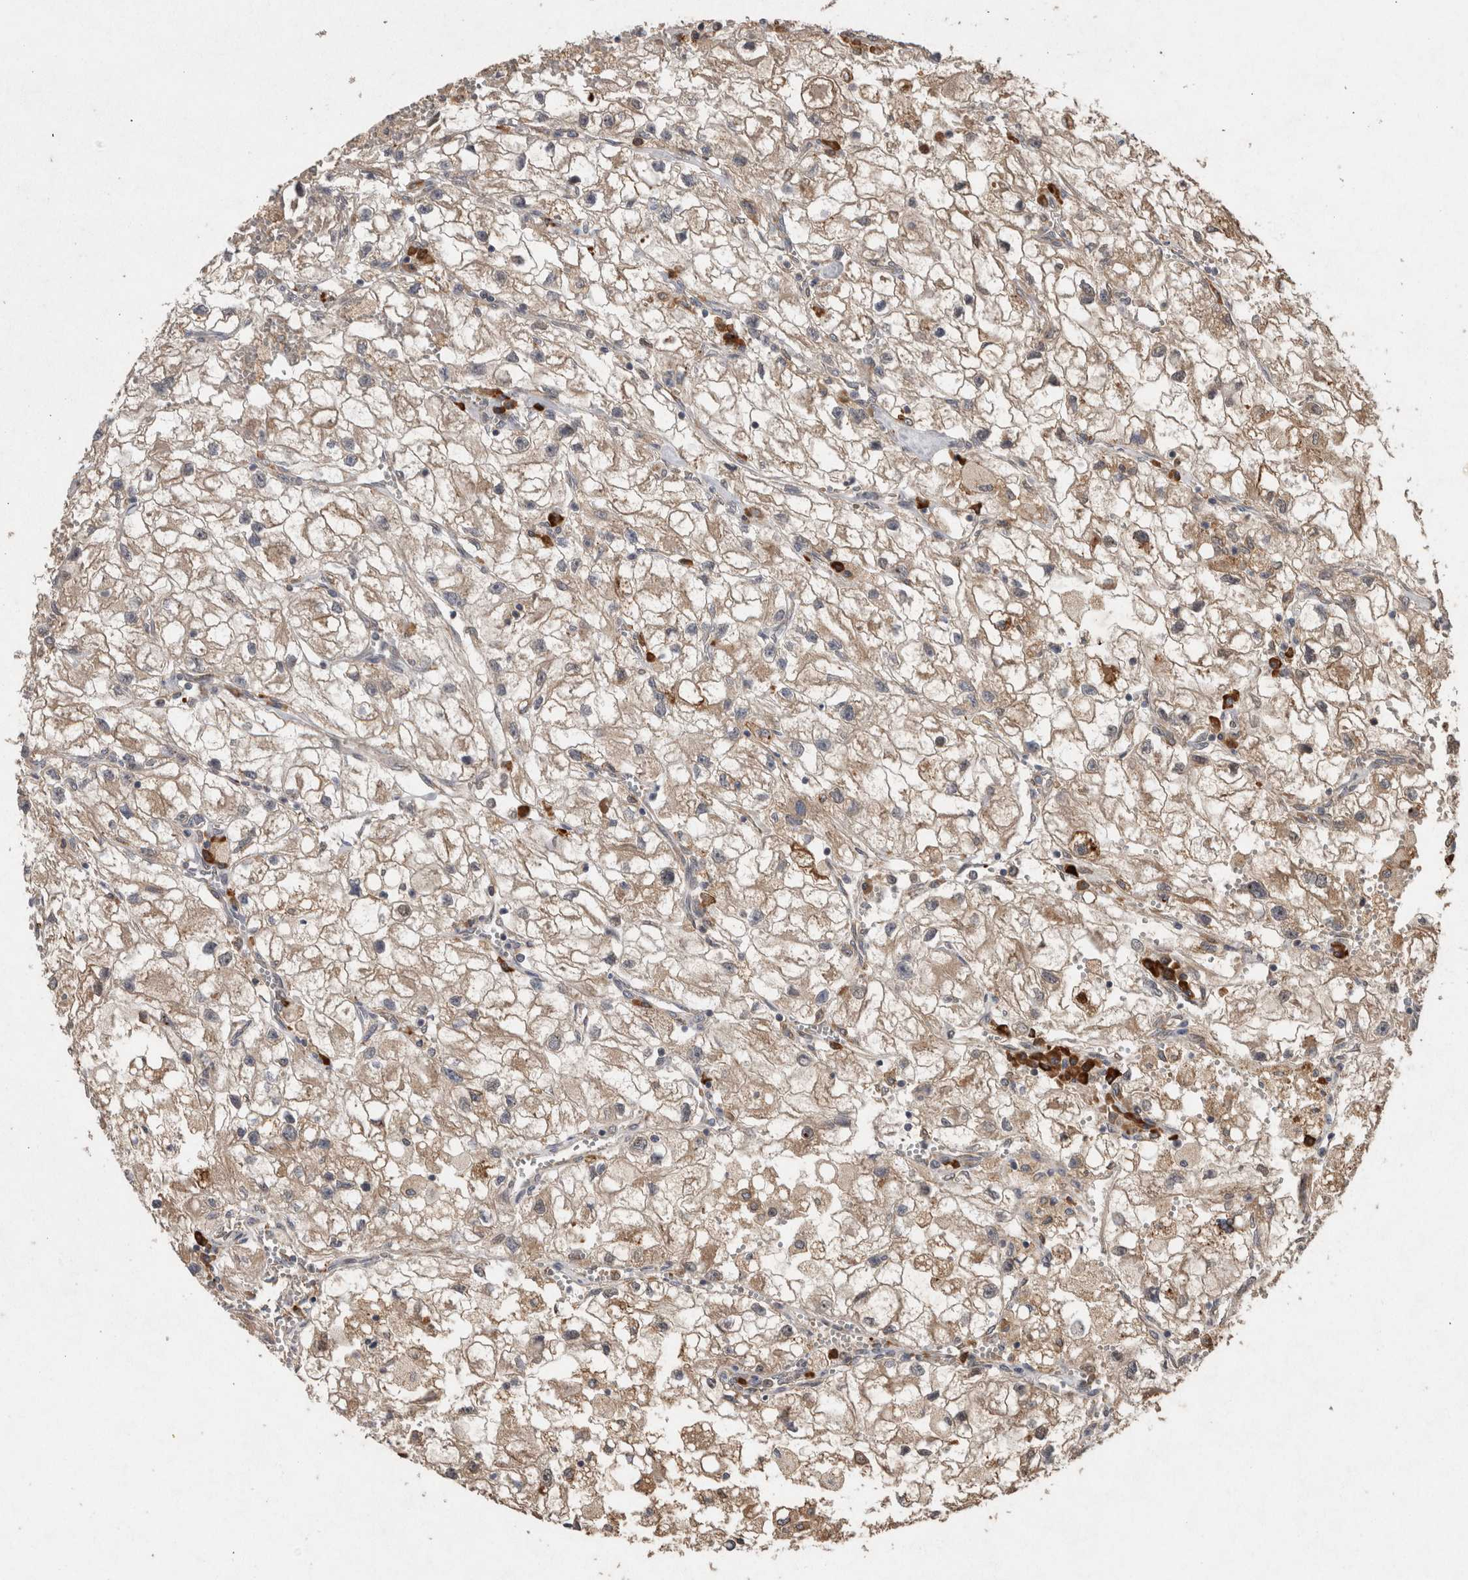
{"staining": {"intensity": "weak", "quantity": ">75%", "location": "cytoplasmic/membranous"}, "tissue": "renal cancer", "cell_type": "Tumor cells", "image_type": "cancer", "snomed": [{"axis": "morphology", "description": "Adenocarcinoma, NOS"}, {"axis": "topography", "description": "Kidney"}], "caption": "Weak cytoplasmic/membranous protein staining is appreciated in about >75% of tumor cells in adenocarcinoma (renal).", "gene": "ADGRL3", "patient": {"sex": "female", "age": 70}}